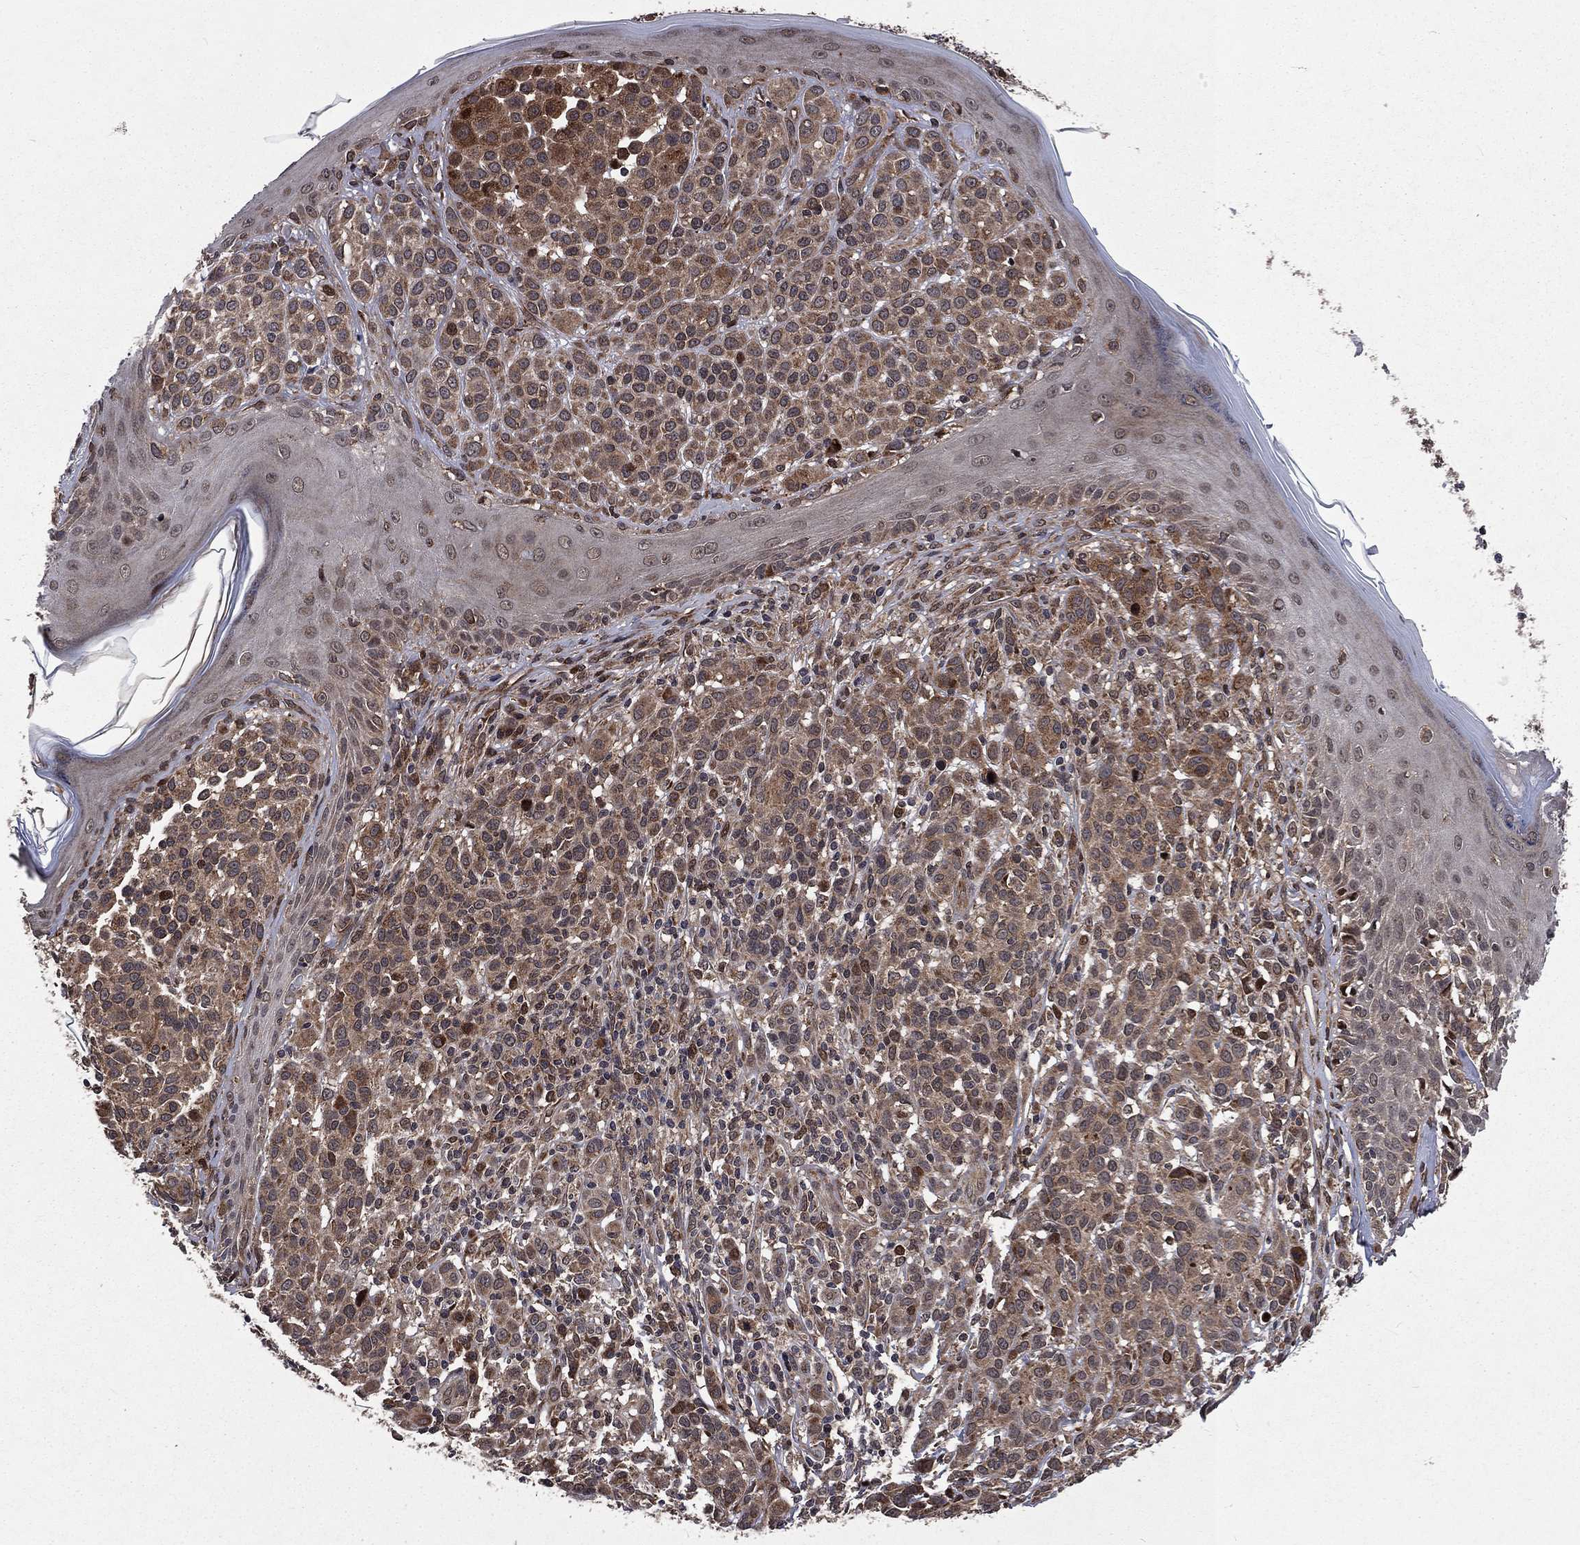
{"staining": {"intensity": "weak", "quantity": ">75%", "location": "cytoplasmic/membranous"}, "tissue": "melanoma", "cell_type": "Tumor cells", "image_type": "cancer", "snomed": [{"axis": "morphology", "description": "Malignant melanoma, NOS"}, {"axis": "topography", "description": "Skin"}], "caption": "Immunohistochemical staining of malignant melanoma demonstrates weak cytoplasmic/membranous protein positivity in about >75% of tumor cells. (DAB (3,3'-diaminobenzidine) = brown stain, brightfield microscopy at high magnification).", "gene": "LENG8", "patient": {"sex": "male", "age": 79}}